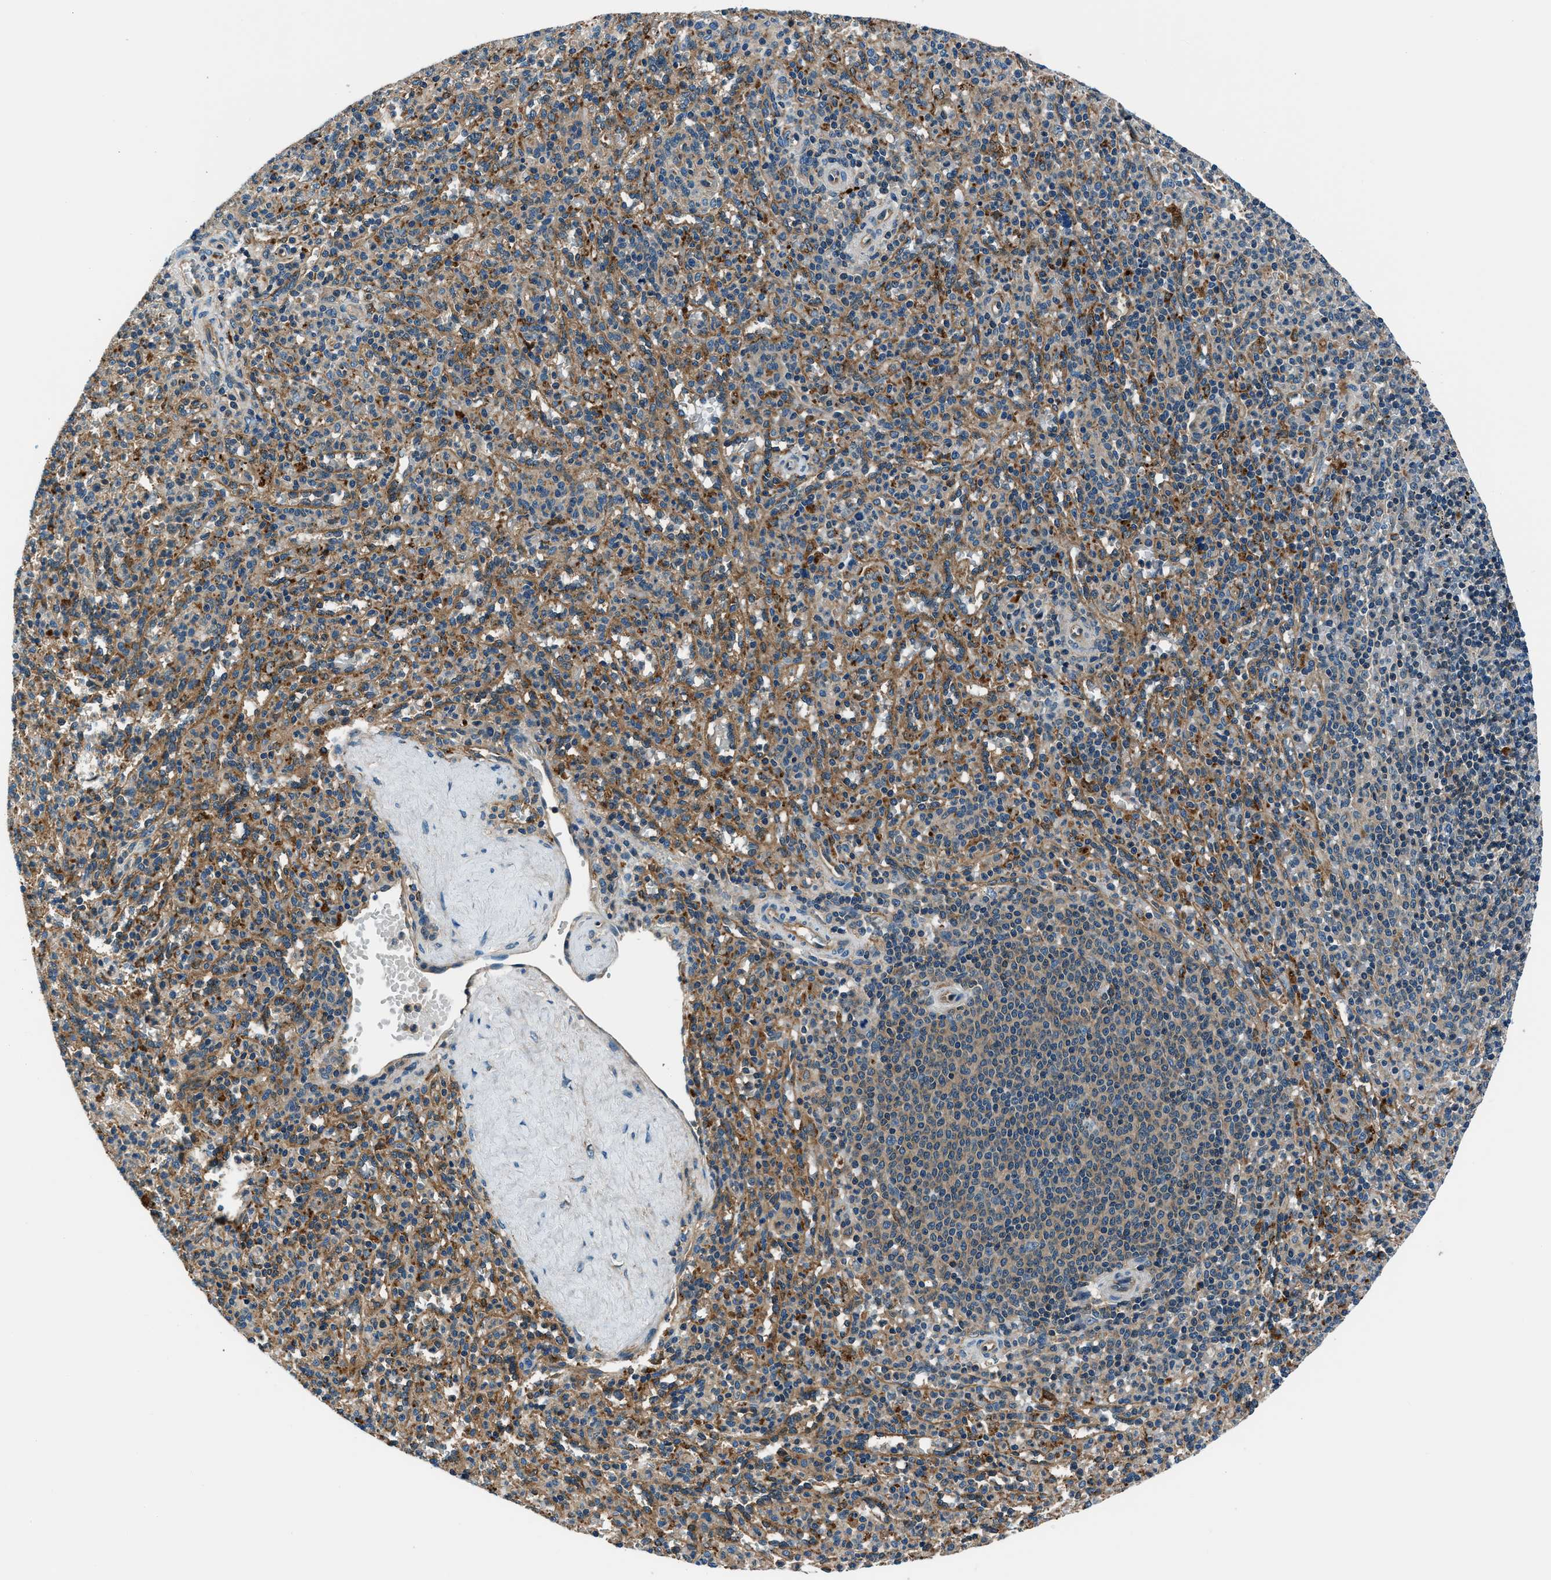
{"staining": {"intensity": "weak", "quantity": "<25%", "location": "cytoplasmic/membranous"}, "tissue": "spleen", "cell_type": "Cells in red pulp", "image_type": "normal", "snomed": [{"axis": "morphology", "description": "Normal tissue, NOS"}, {"axis": "topography", "description": "Spleen"}], "caption": "Immunohistochemistry micrograph of unremarkable spleen: human spleen stained with DAB exhibits no significant protein positivity in cells in red pulp. Brightfield microscopy of immunohistochemistry (IHC) stained with DAB (3,3'-diaminobenzidine) (brown) and hematoxylin (blue), captured at high magnification.", "gene": "SLC19A2", "patient": {"sex": "male", "age": 36}}